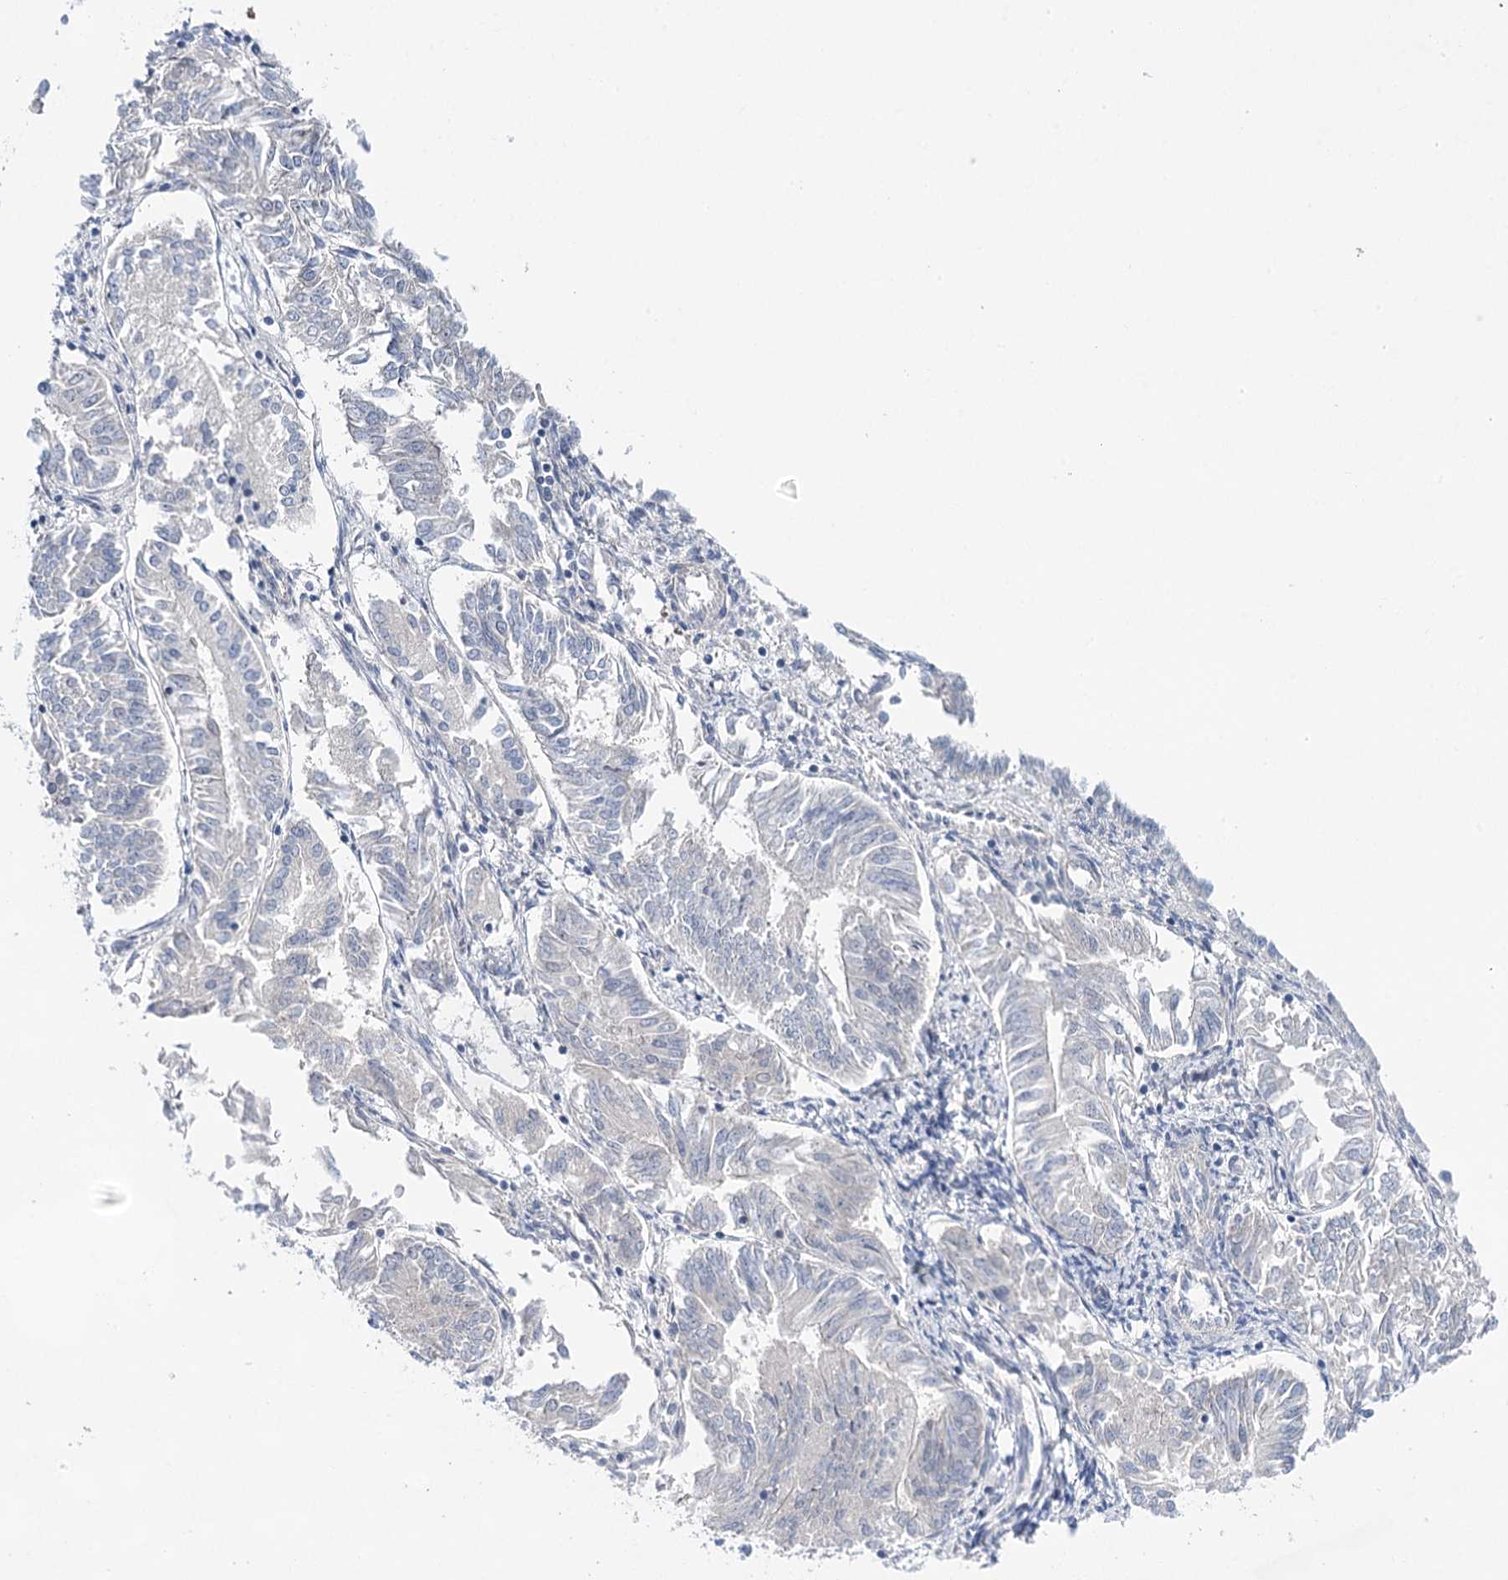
{"staining": {"intensity": "negative", "quantity": "none", "location": "none"}, "tissue": "endometrial cancer", "cell_type": "Tumor cells", "image_type": "cancer", "snomed": [{"axis": "morphology", "description": "Adenocarcinoma, NOS"}, {"axis": "topography", "description": "Endometrium"}], "caption": "Image shows no significant protein positivity in tumor cells of adenocarcinoma (endometrial).", "gene": "LALBA", "patient": {"sex": "female", "age": 58}}